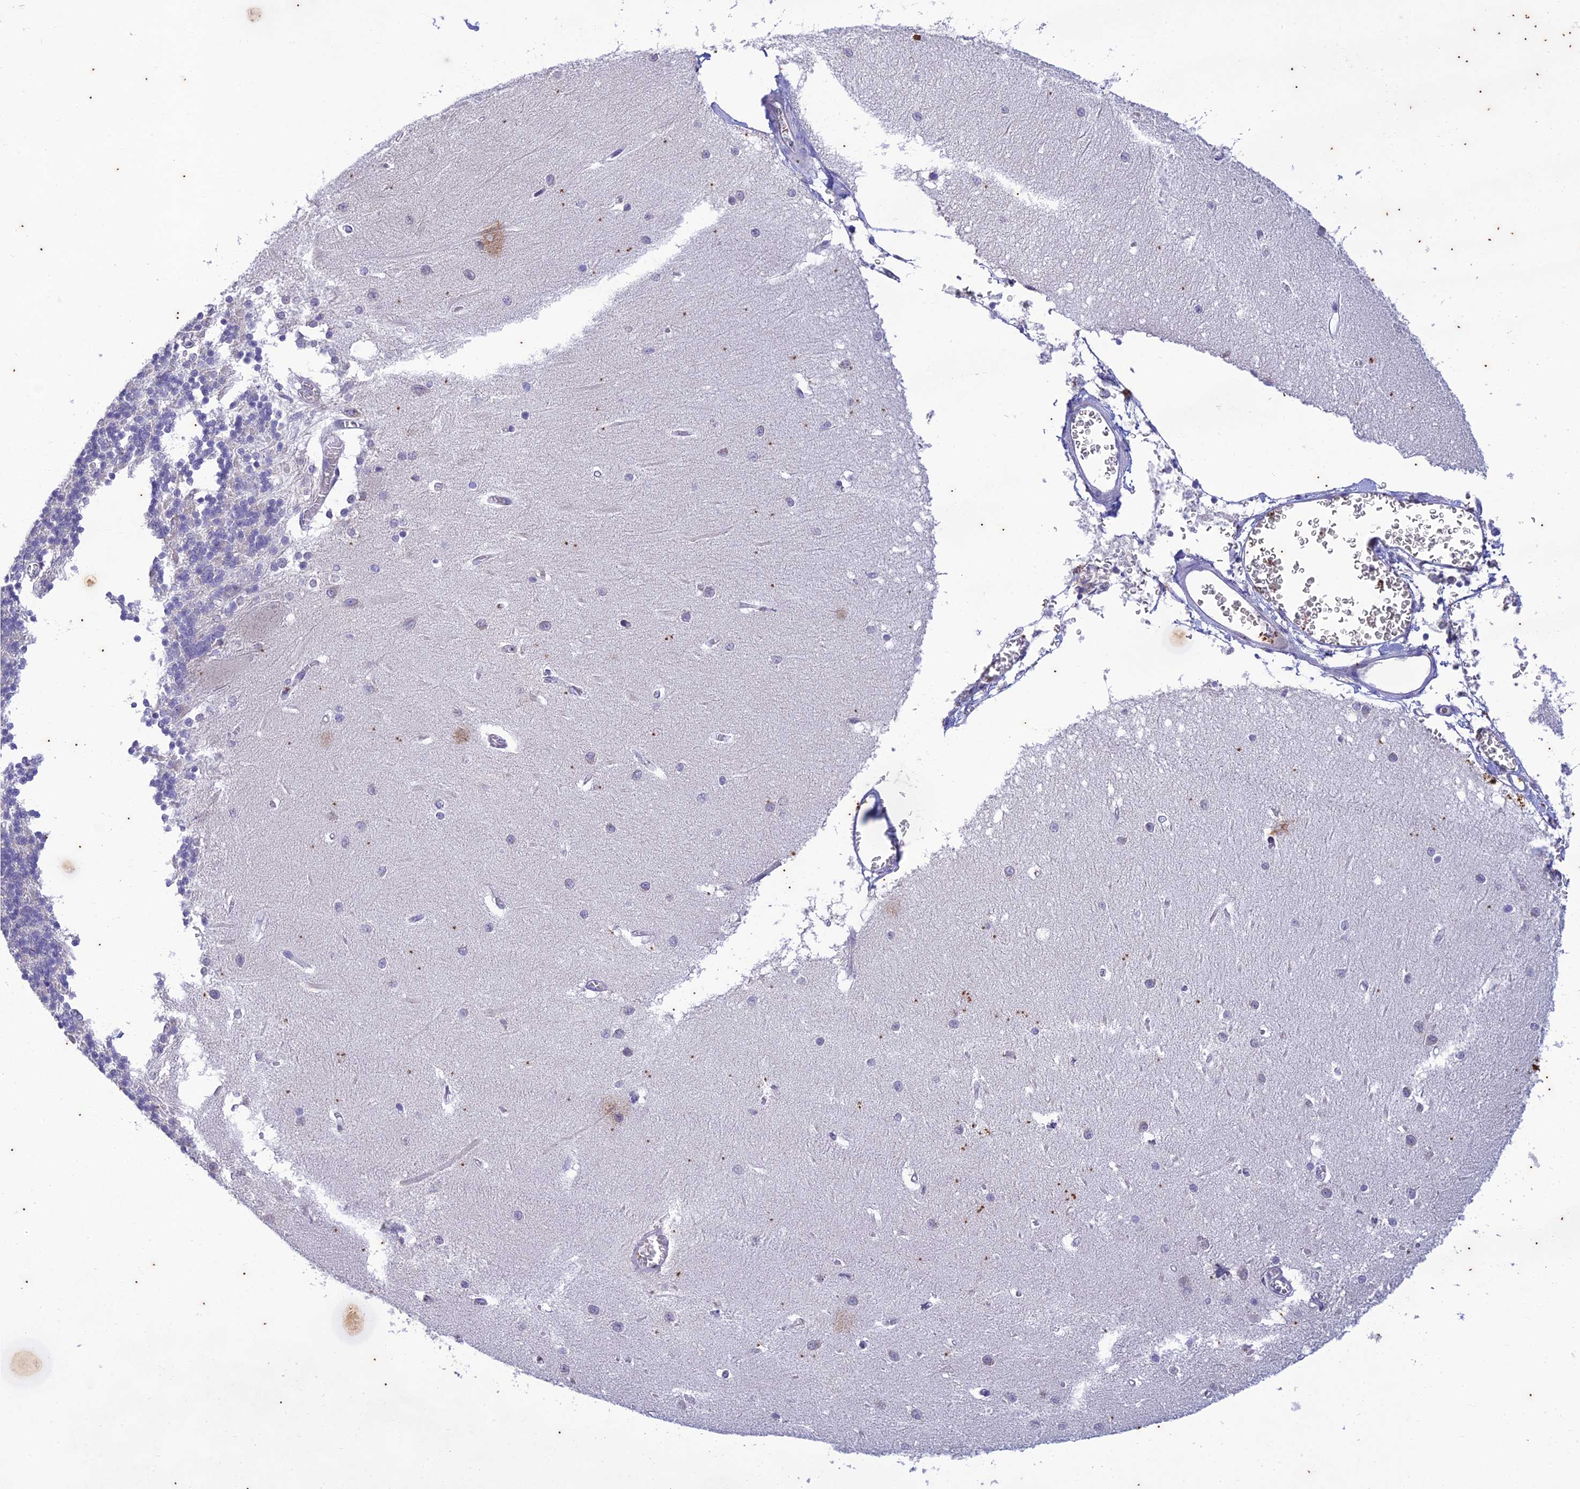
{"staining": {"intensity": "negative", "quantity": "none", "location": "none"}, "tissue": "cerebellum", "cell_type": "Cells in granular layer", "image_type": "normal", "snomed": [{"axis": "morphology", "description": "Normal tissue, NOS"}, {"axis": "topography", "description": "Cerebellum"}], "caption": "This is an IHC histopathology image of benign cerebellum. There is no staining in cells in granular layer.", "gene": "TMEM40", "patient": {"sex": "male", "age": 37}}